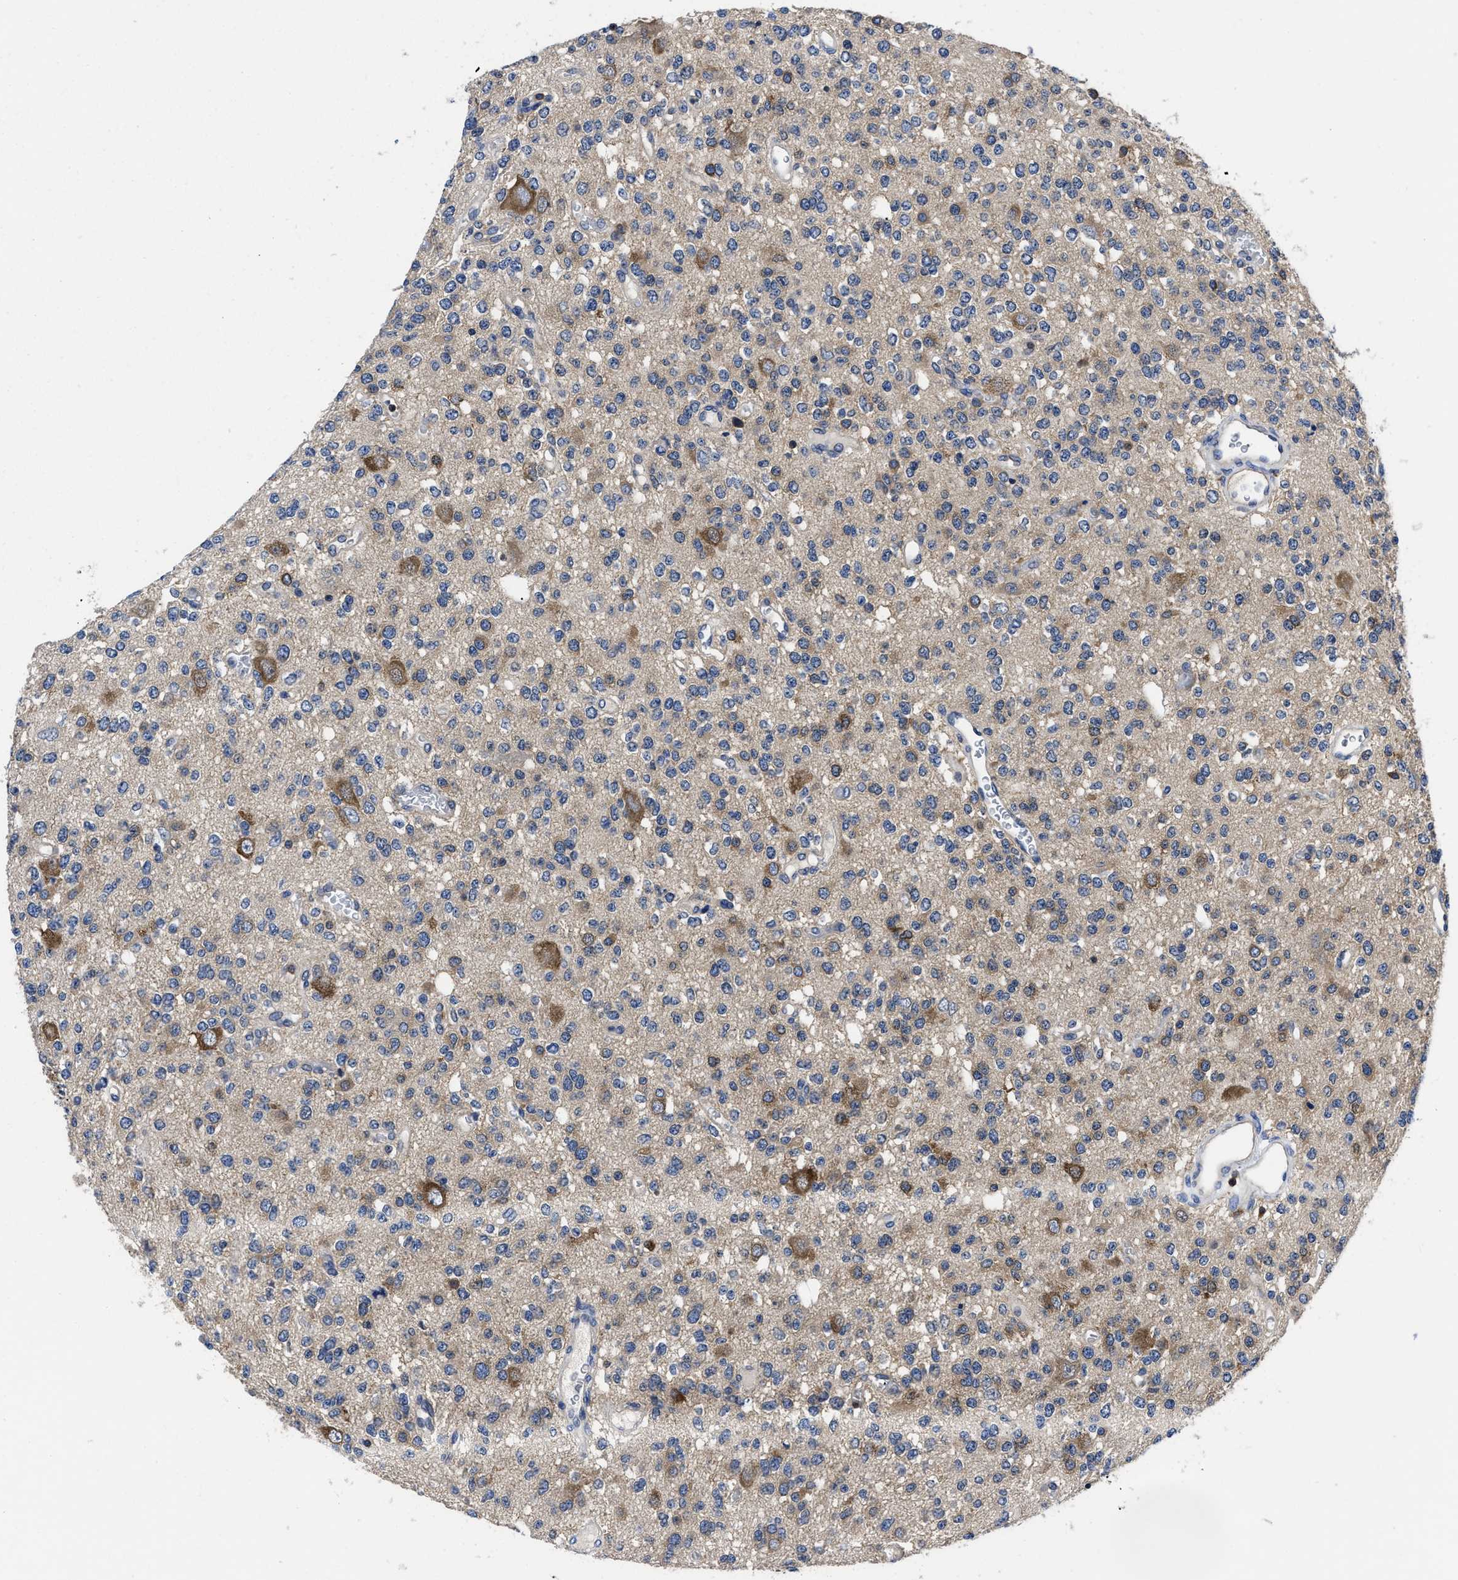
{"staining": {"intensity": "moderate", "quantity": "25%-75%", "location": "cytoplasmic/membranous"}, "tissue": "glioma", "cell_type": "Tumor cells", "image_type": "cancer", "snomed": [{"axis": "morphology", "description": "Glioma, malignant, Low grade"}, {"axis": "topography", "description": "Brain"}], "caption": "Immunohistochemistry (IHC) photomicrograph of human low-grade glioma (malignant) stained for a protein (brown), which displays medium levels of moderate cytoplasmic/membranous staining in approximately 25%-75% of tumor cells.", "gene": "YARS1", "patient": {"sex": "male", "age": 38}}